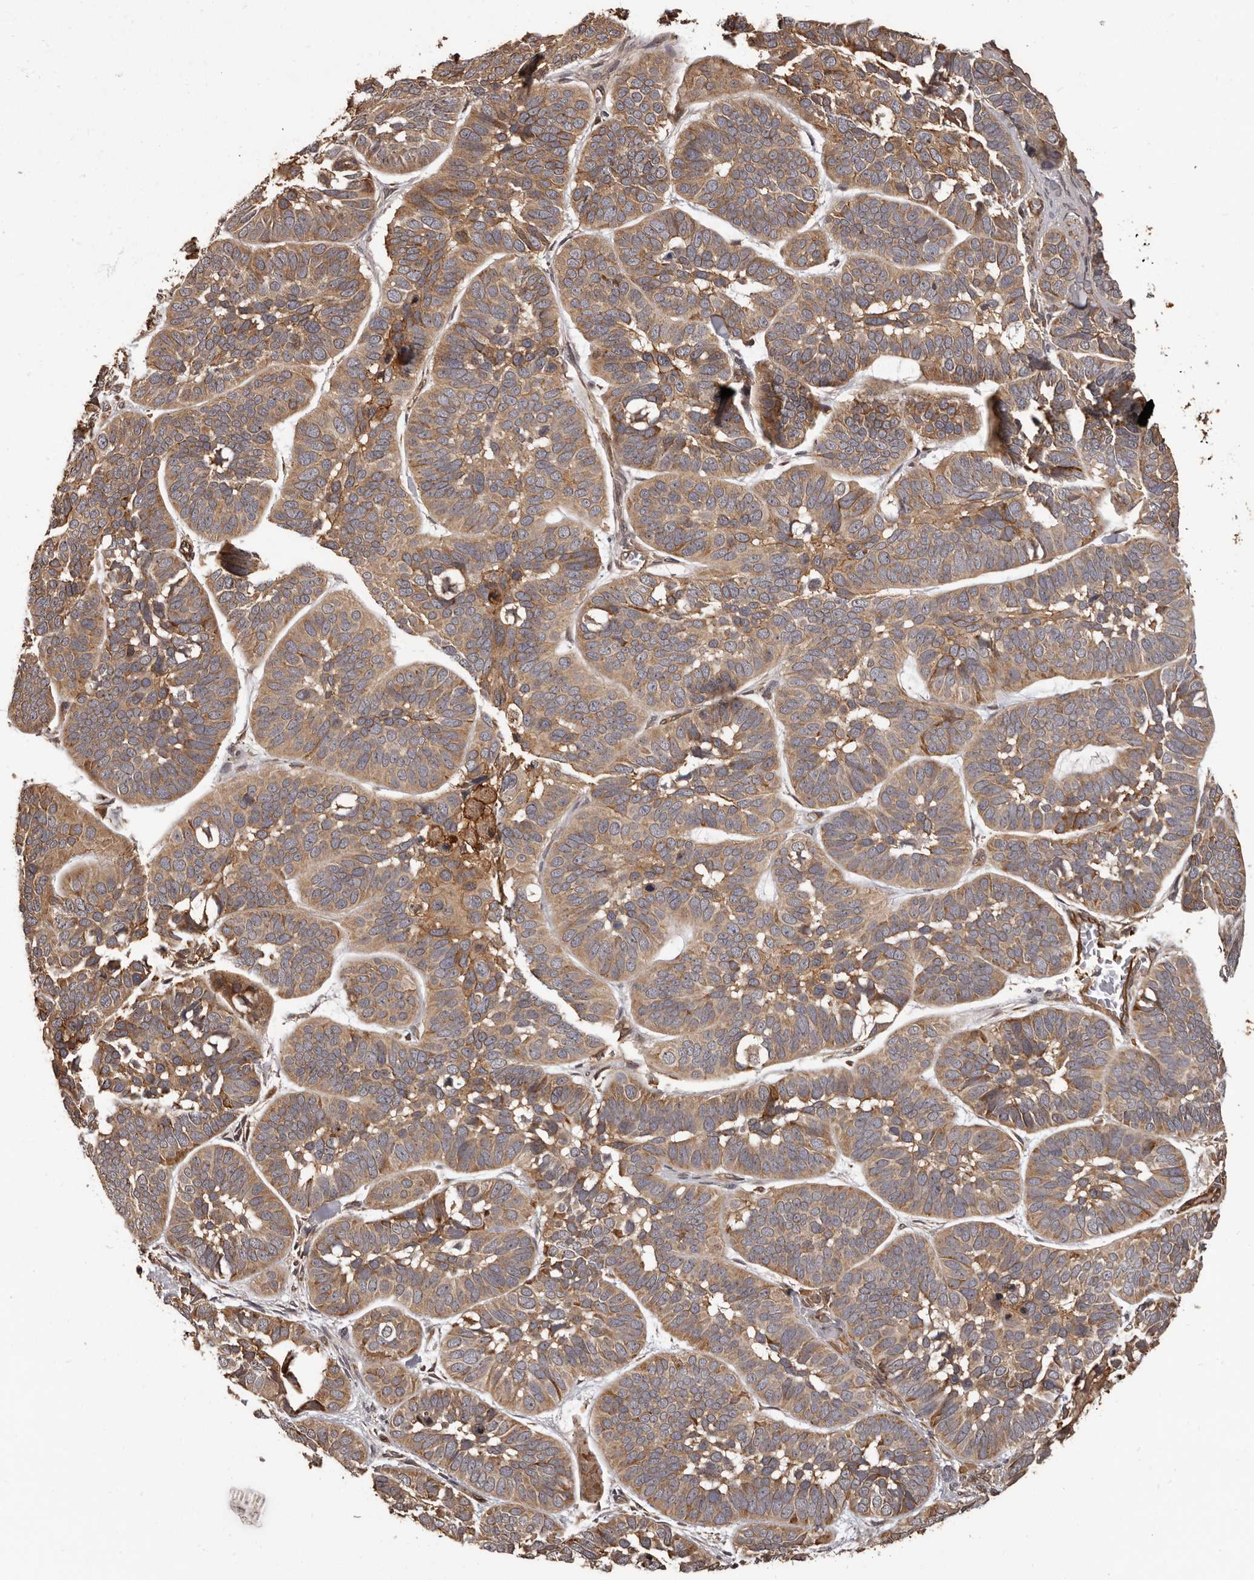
{"staining": {"intensity": "moderate", "quantity": ">75%", "location": "cytoplasmic/membranous"}, "tissue": "skin cancer", "cell_type": "Tumor cells", "image_type": "cancer", "snomed": [{"axis": "morphology", "description": "Basal cell carcinoma"}, {"axis": "topography", "description": "Skin"}], "caption": "Skin cancer was stained to show a protein in brown. There is medium levels of moderate cytoplasmic/membranous expression in approximately >75% of tumor cells. Immunohistochemistry stains the protein of interest in brown and the nuclei are stained blue.", "gene": "SLITRK6", "patient": {"sex": "male", "age": 62}}